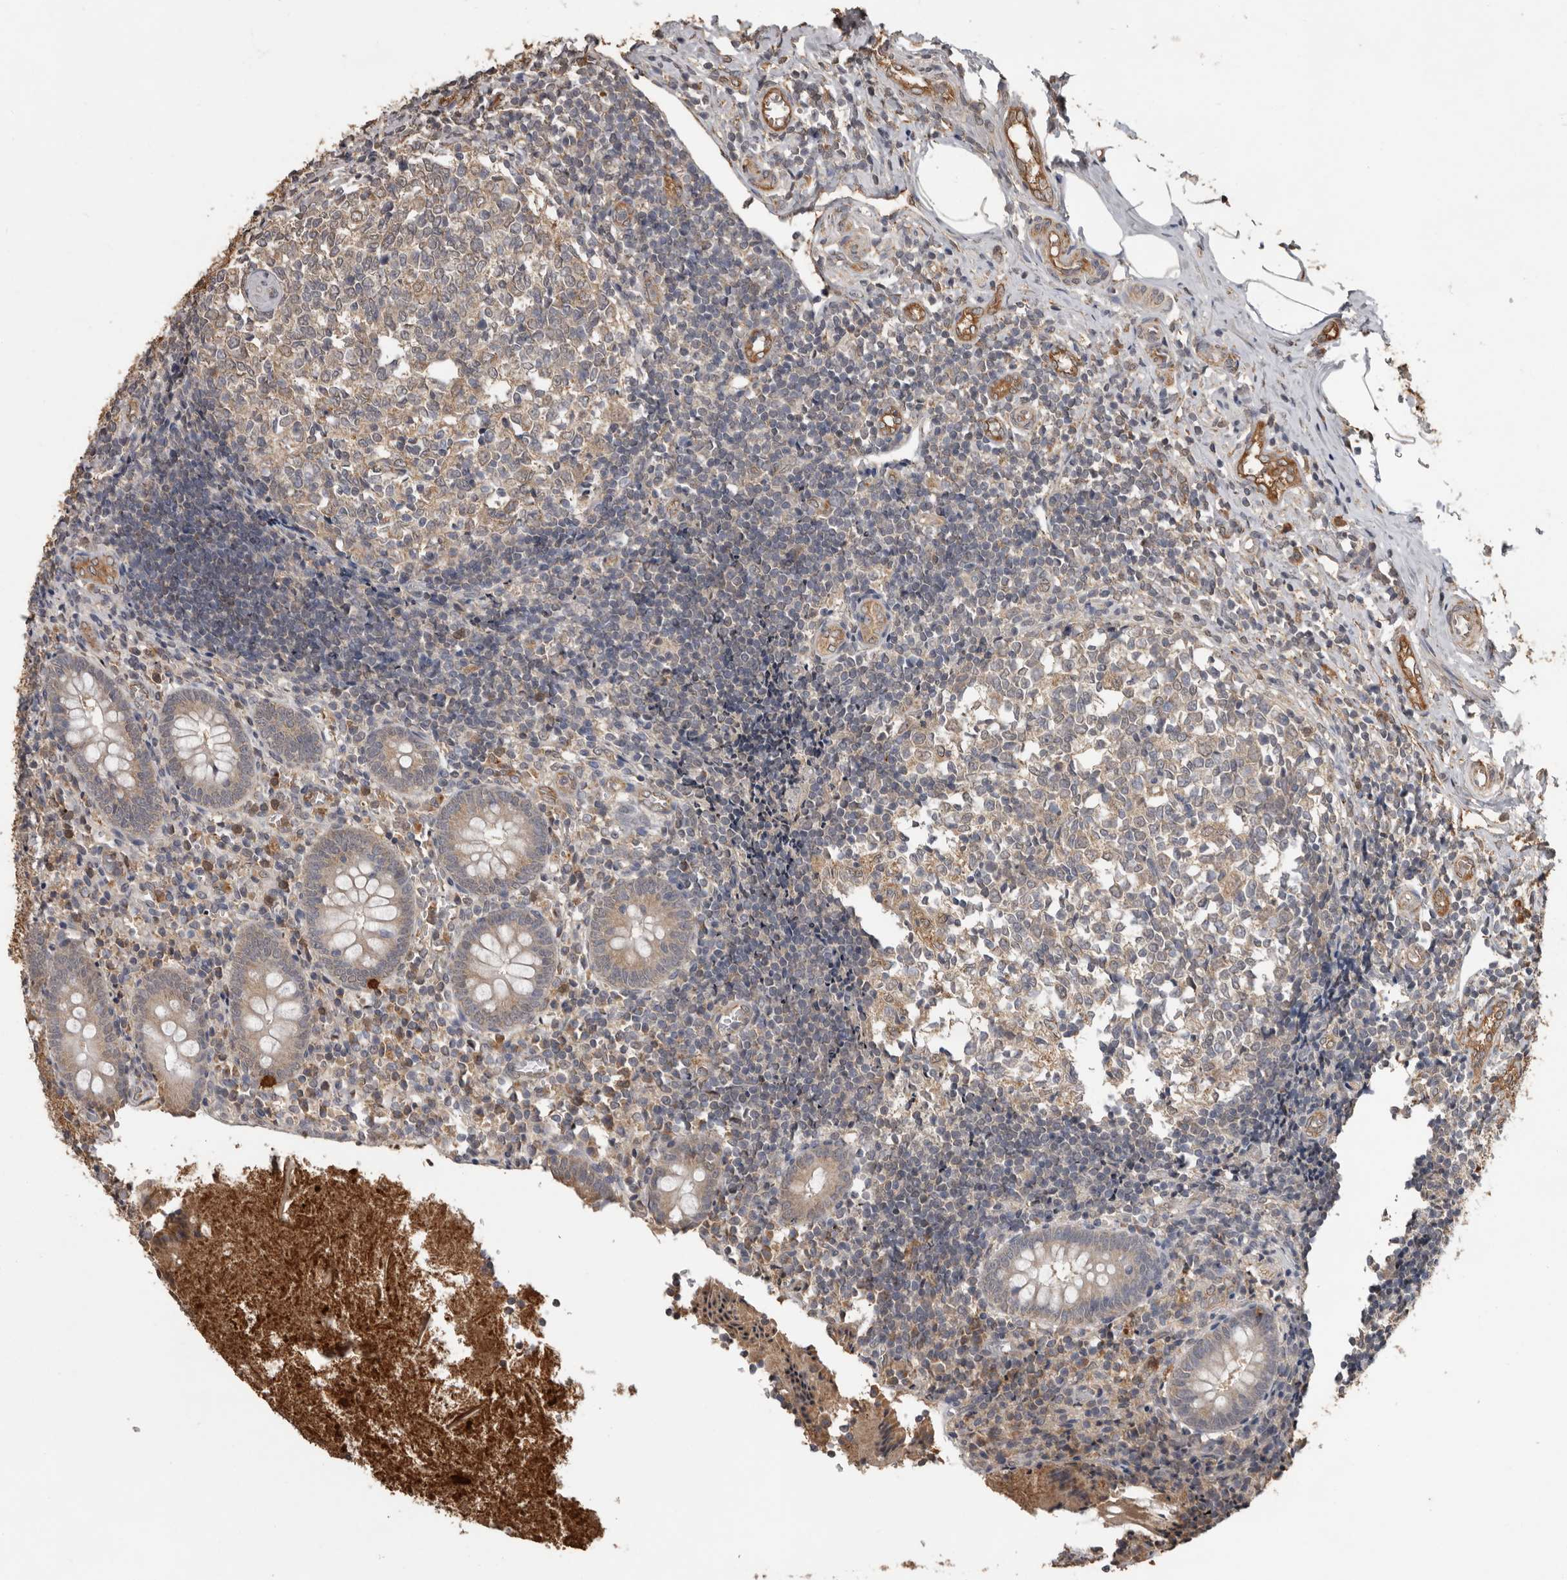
{"staining": {"intensity": "moderate", "quantity": "25%-75%", "location": "cytoplasmic/membranous"}, "tissue": "appendix", "cell_type": "Glandular cells", "image_type": "normal", "snomed": [{"axis": "morphology", "description": "Normal tissue, NOS"}, {"axis": "topography", "description": "Appendix"}], "caption": "Moderate cytoplasmic/membranous expression is present in about 25%-75% of glandular cells in benign appendix.", "gene": "MTF1", "patient": {"sex": "female", "age": 17}}